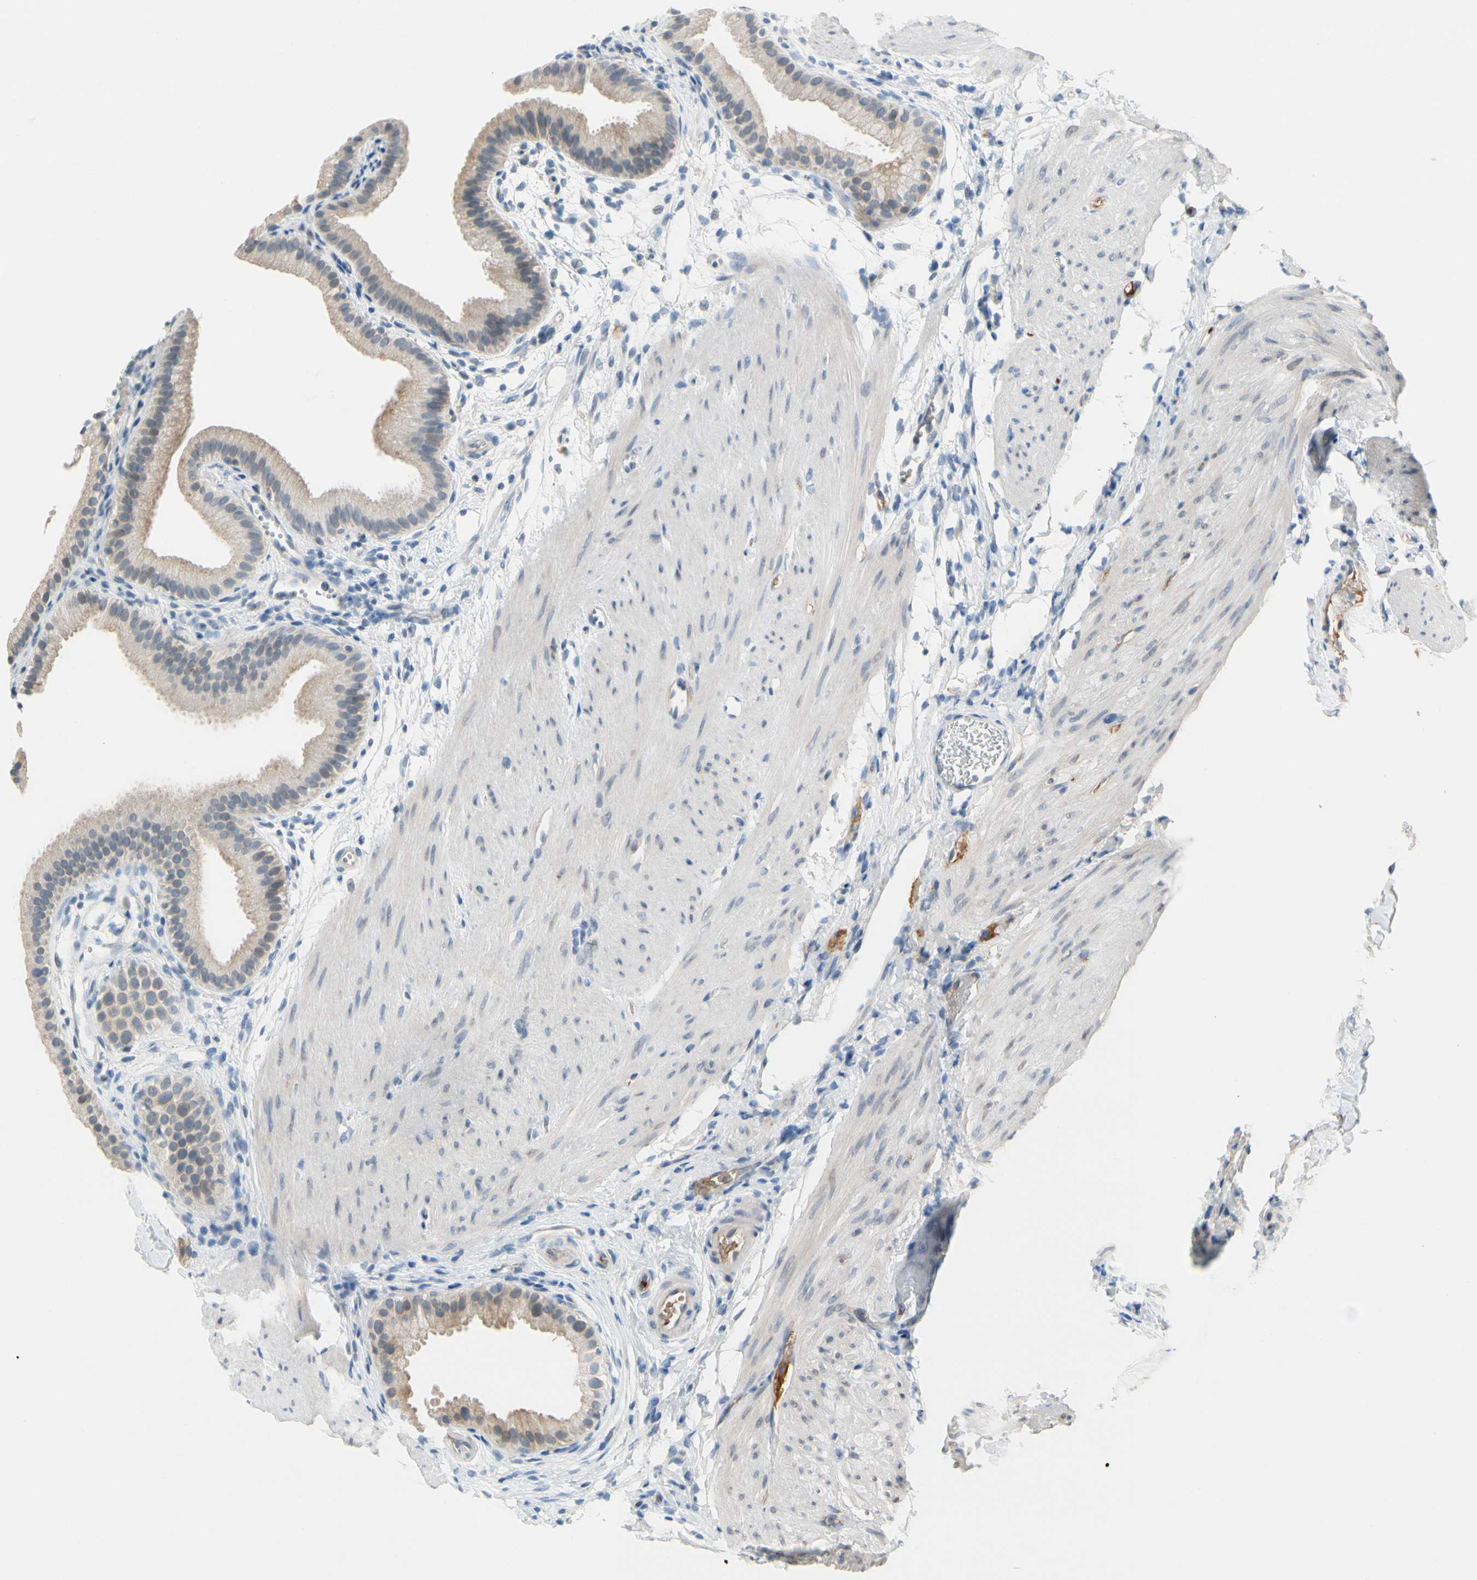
{"staining": {"intensity": "negative", "quantity": "none", "location": "none"}, "tissue": "gallbladder", "cell_type": "Glandular cells", "image_type": "normal", "snomed": [{"axis": "morphology", "description": "Normal tissue, NOS"}, {"axis": "topography", "description": "Gallbladder"}], "caption": "This micrograph is of unremarkable gallbladder stained with immunohistochemistry (IHC) to label a protein in brown with the nuclei are counter-stained blue. There is no staining in glandular cells. (DAB (3,3'-diaminobenzidine) IHC, high magnification).", "gene": "CNDP1", "patient": {"sex": "female", "age": 64}}